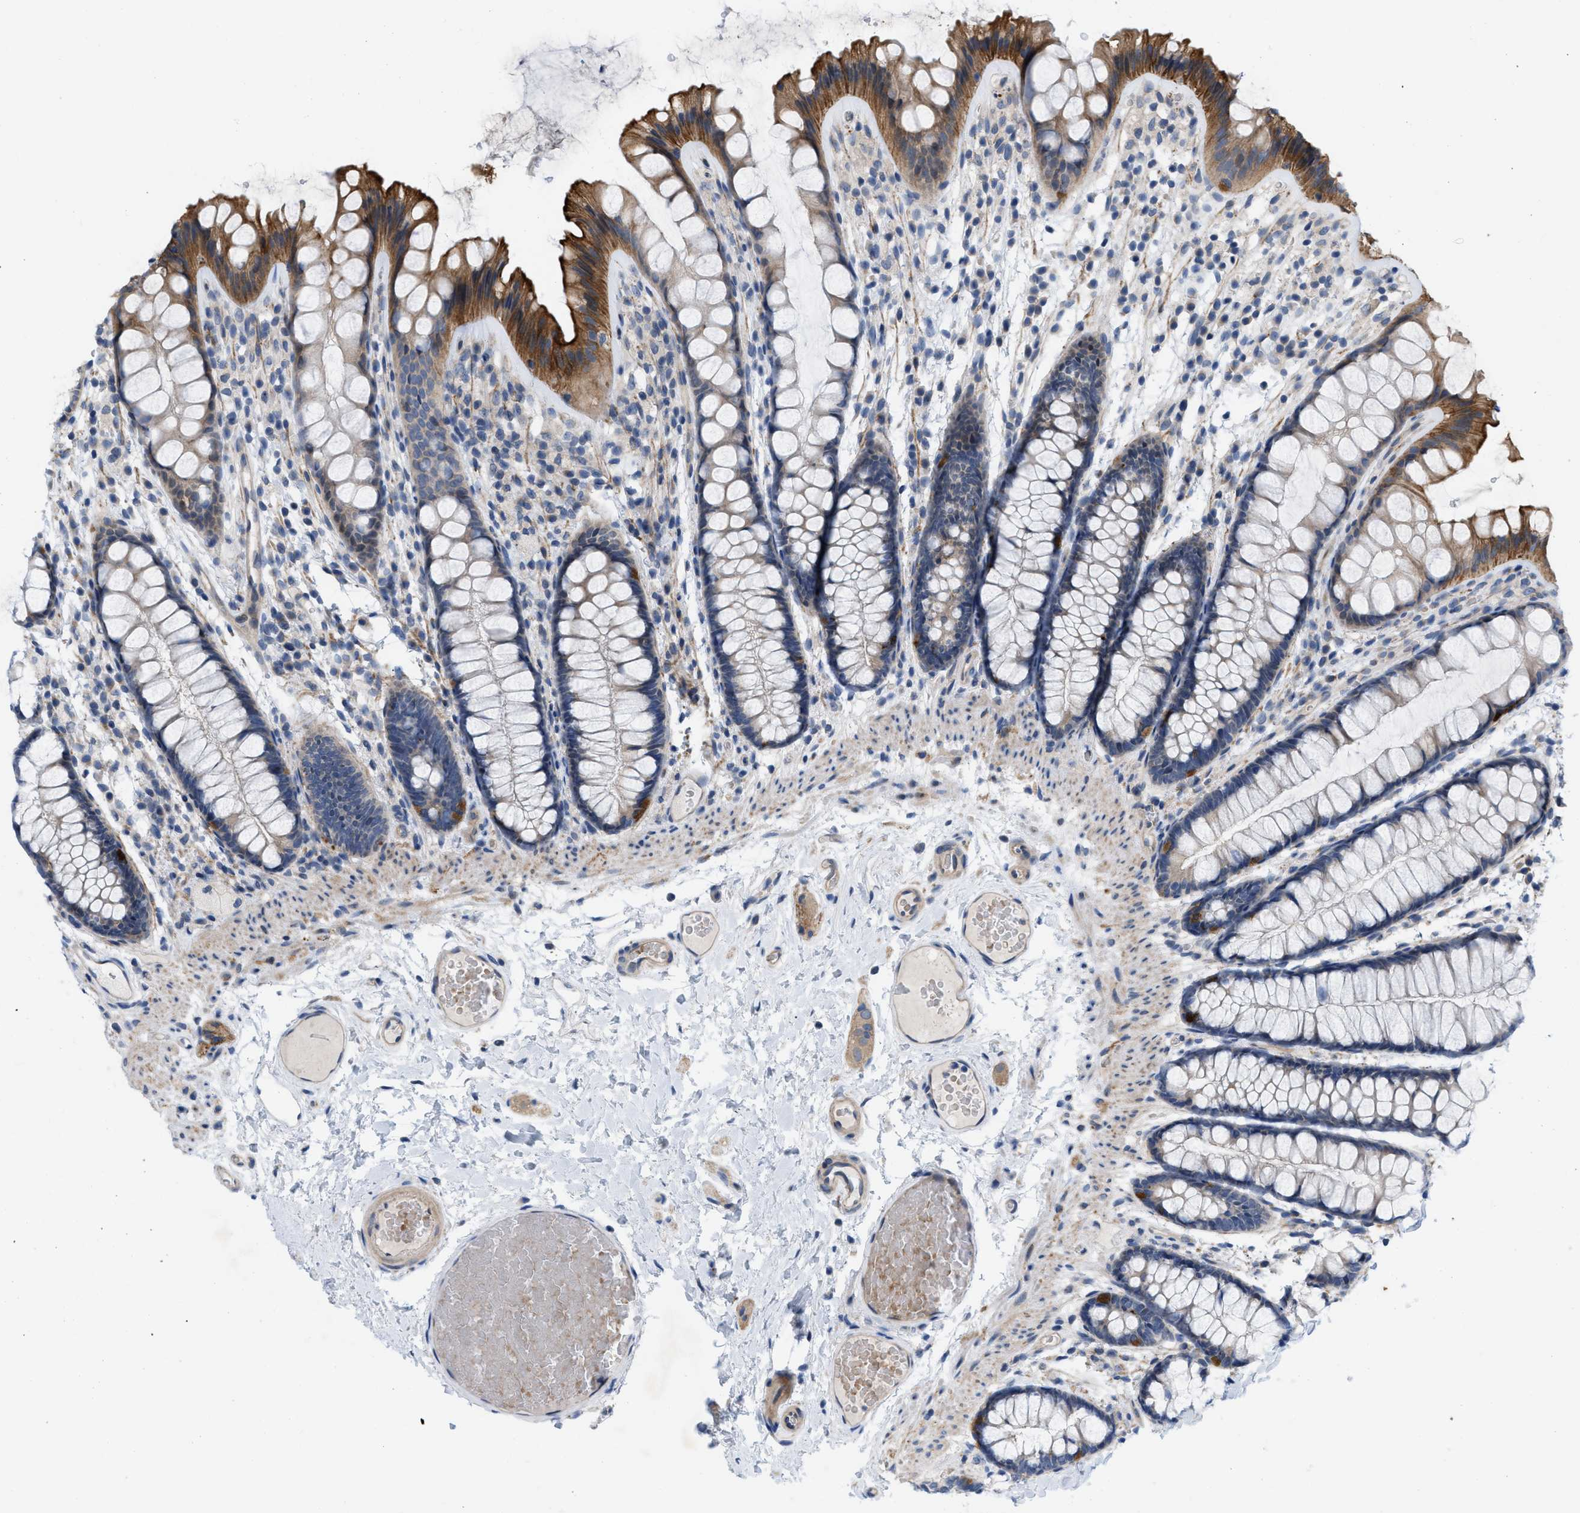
{"staining": {"intensity": "negative", "quantity": "none", "location": "none"}, "tissue": "colon", "cell_type": "Endothelial cells", "image_type": "normal", "snomed": [{"axis": "morphology", "description": "Normal tissue, NOS"}, {"axis": "topography", "description": "Colon"}], "caption": "A photomicrograph of colon stained for a protein reveals no brown staining in endothelial cells. (Immunohistochemistry, brightfield microscopy, high magnification).", "gene": "NDEL1", "patient": {"sex": "female", "age": 56}}